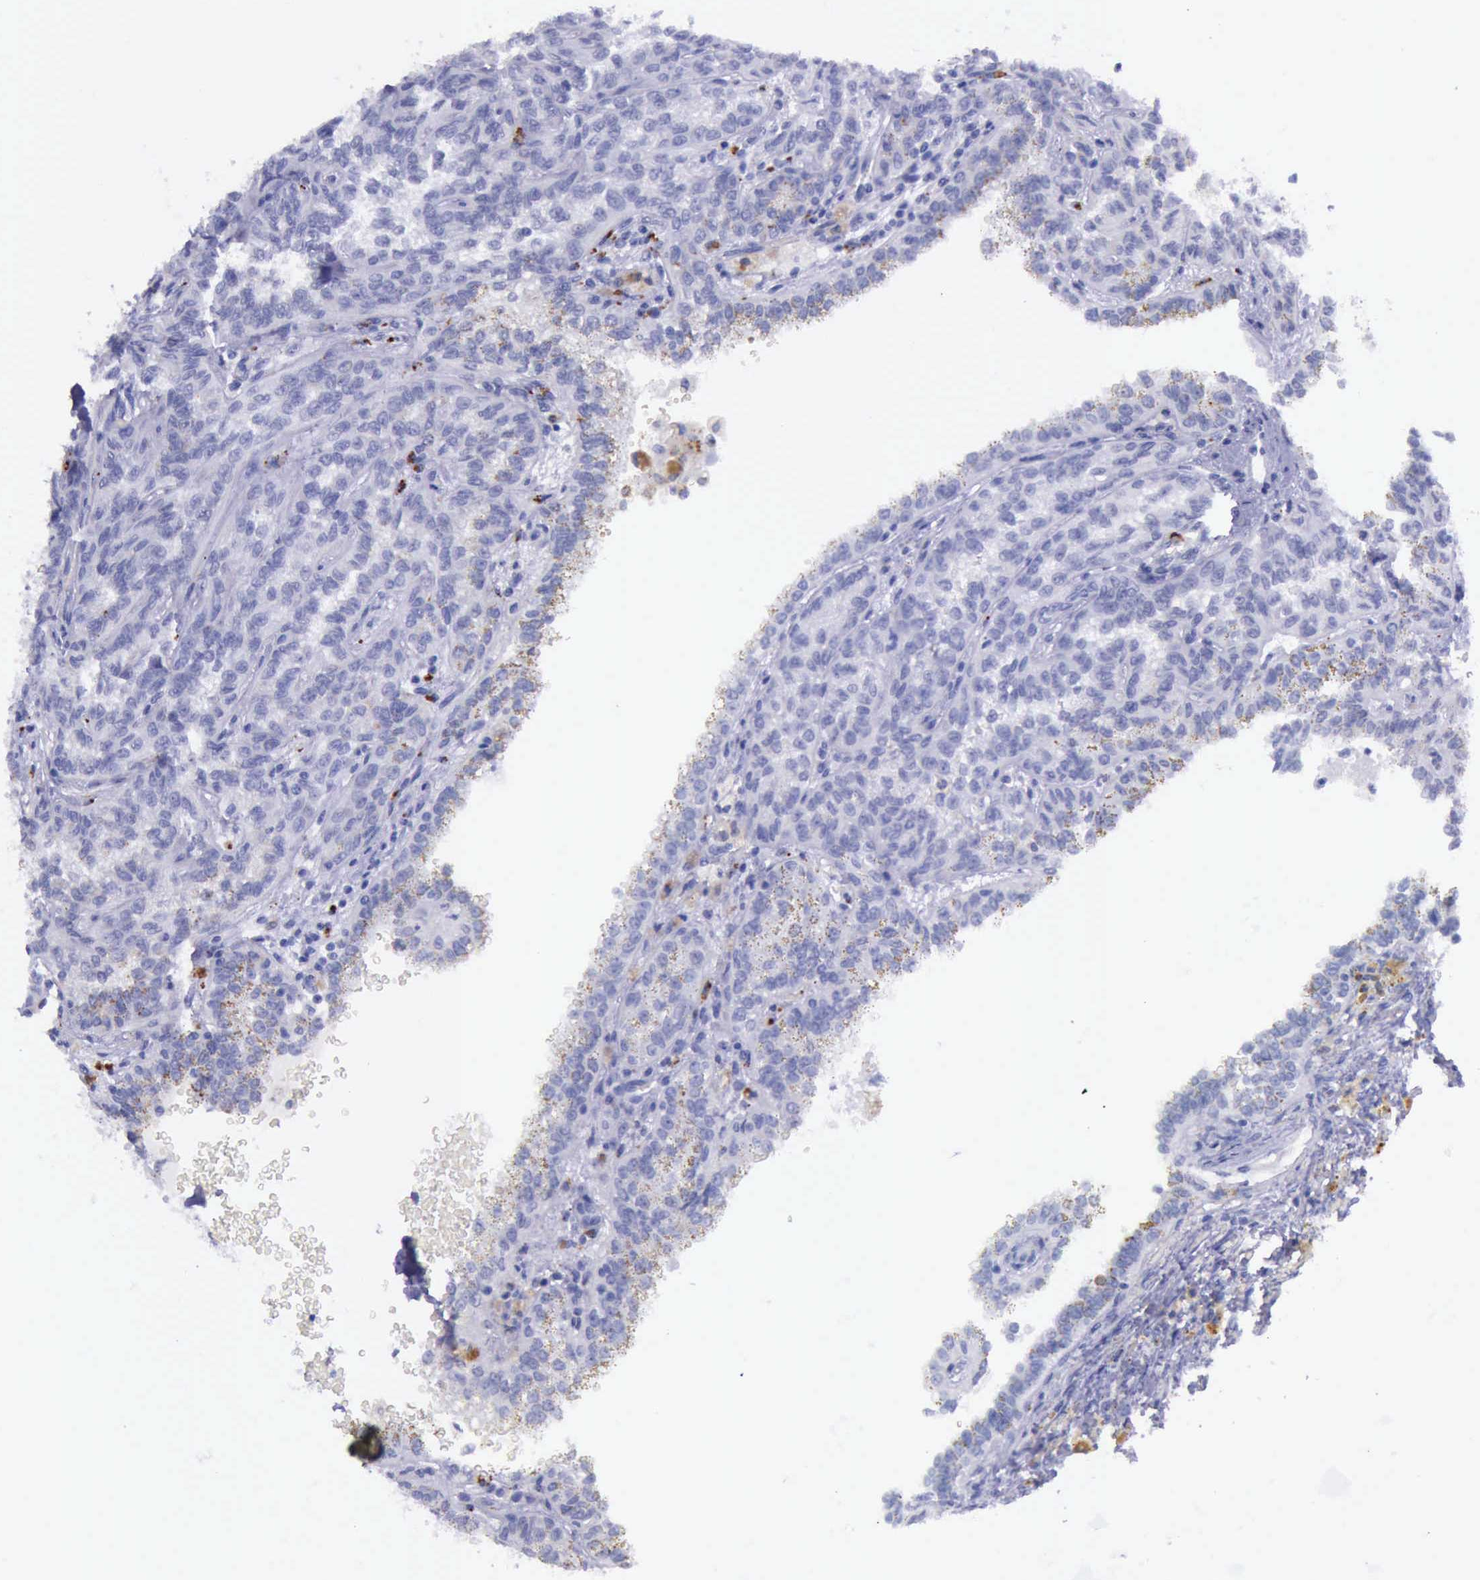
{"staining": {"intensity": "weak", "quantity": "<25%", "location": "cytoplasmic/membranous"}, "tissue": "renal cancer", "cell_type": "Tumor cells", "image_type": "cancer", "snomed": [{"axis": "morphology", "description": "Inflammation, NOS"}, {"axis": "morphology", "description": "Adenocarcinoma, NOS"}, {"axis": "topography", "description": "Kidney"}], "caption": "High power microscopy histopathology image of an immunohistochemistry (IHC) micrograph of renal cancer, revealing no significant staining in tumor cells.", "gene": "GLA", "patient": {"sex": "male", "age": 68}}